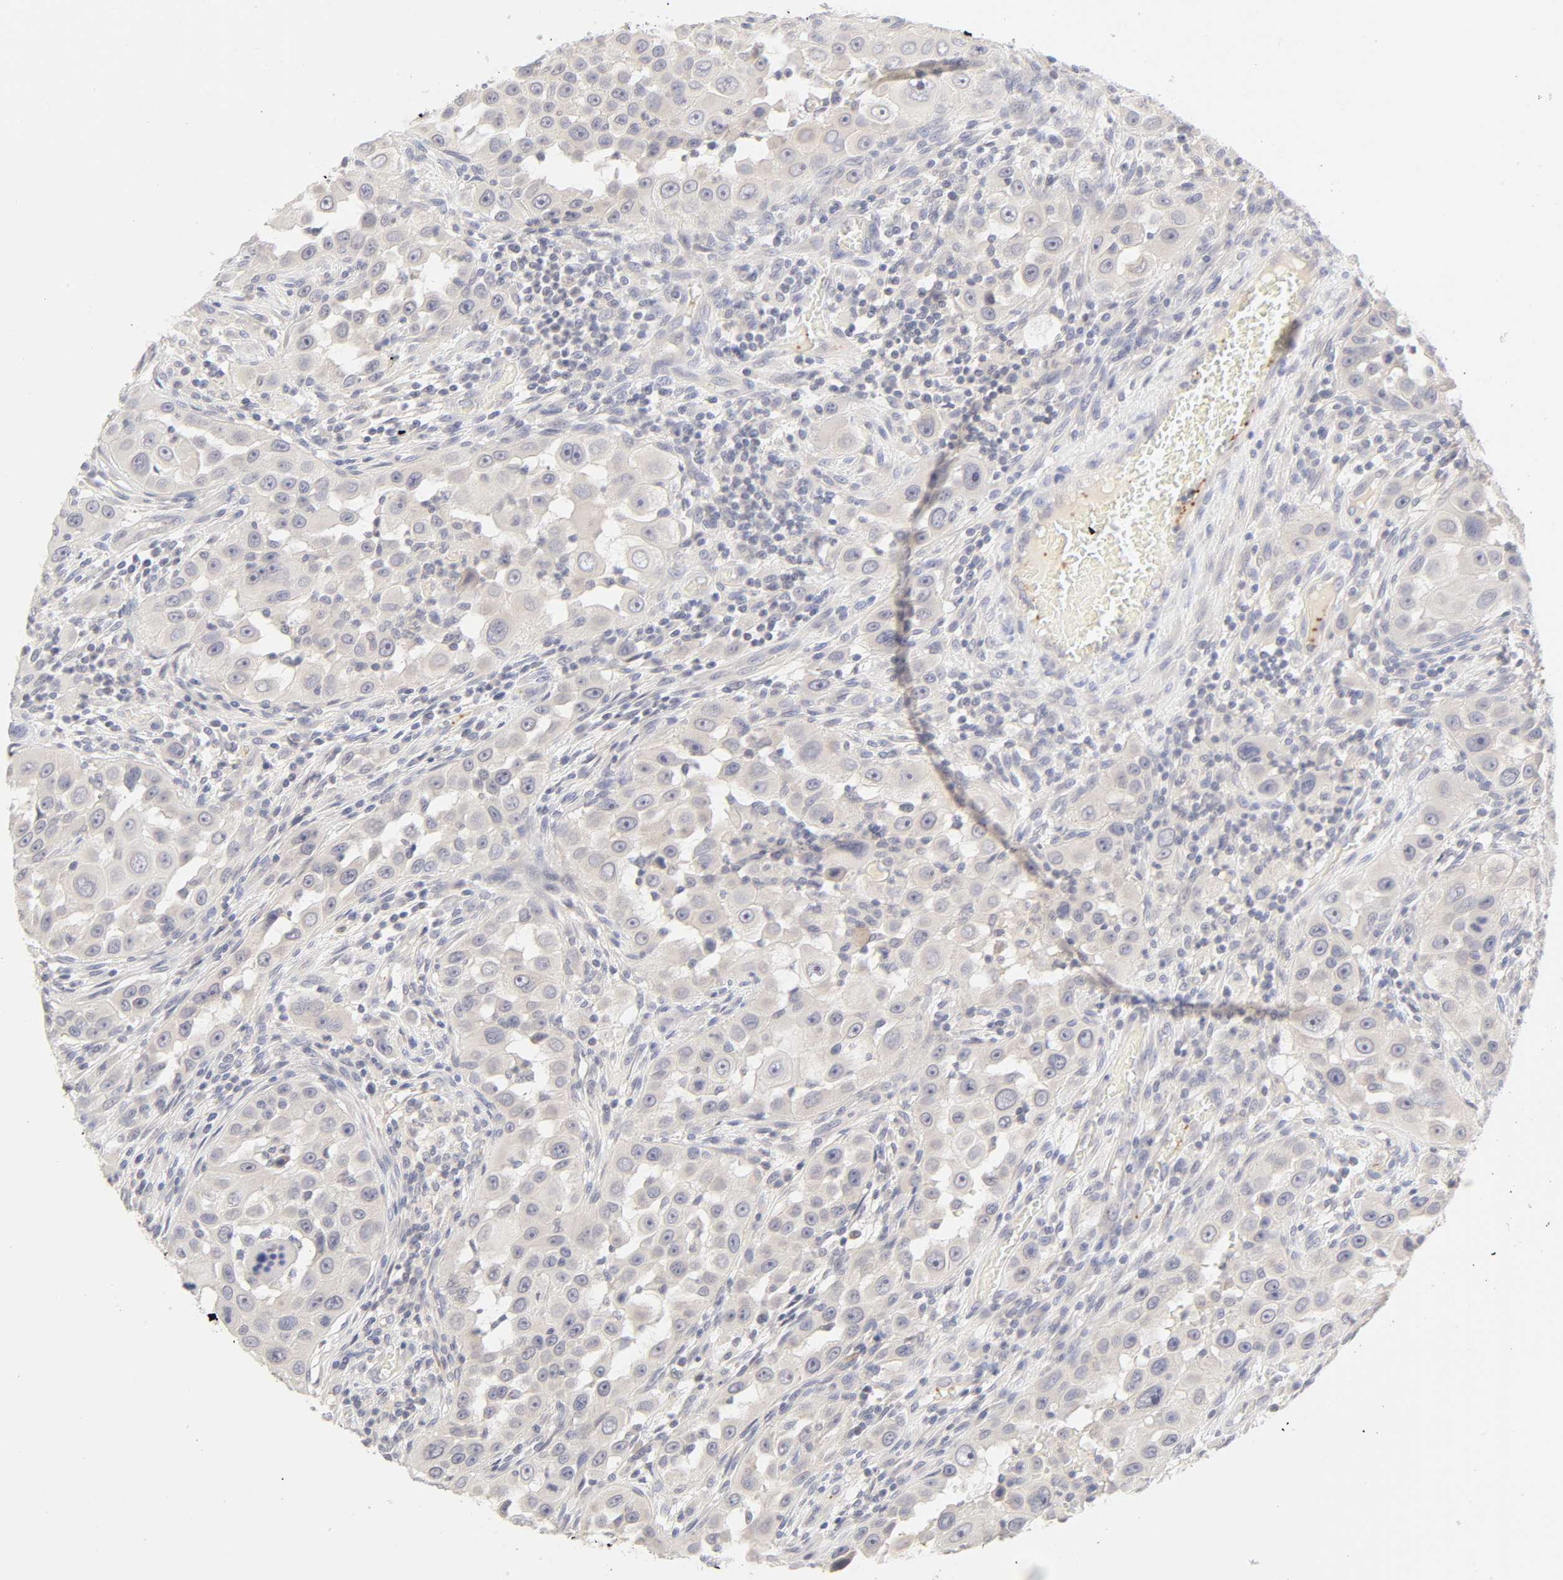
{"staining": {"intensity": "weak", "quantity": "<25%", "location": "cytoplasmic/membranous"}, "tissue": "head and neck cancer", "cell_type": "Tumor cells", "image_type": "cancer", "snomed": [{"axis": "morphology", "description": "Carcinoma, NOS"}, {"axis": "topography", "description": "Head-Neck"}], "caption": "The photomicrograph displays no significant staining in tumor cells of head and neck cancer (carcinoma).", "gene": "CYP4B1", "patient": {"sex": "male", "age": 87}}